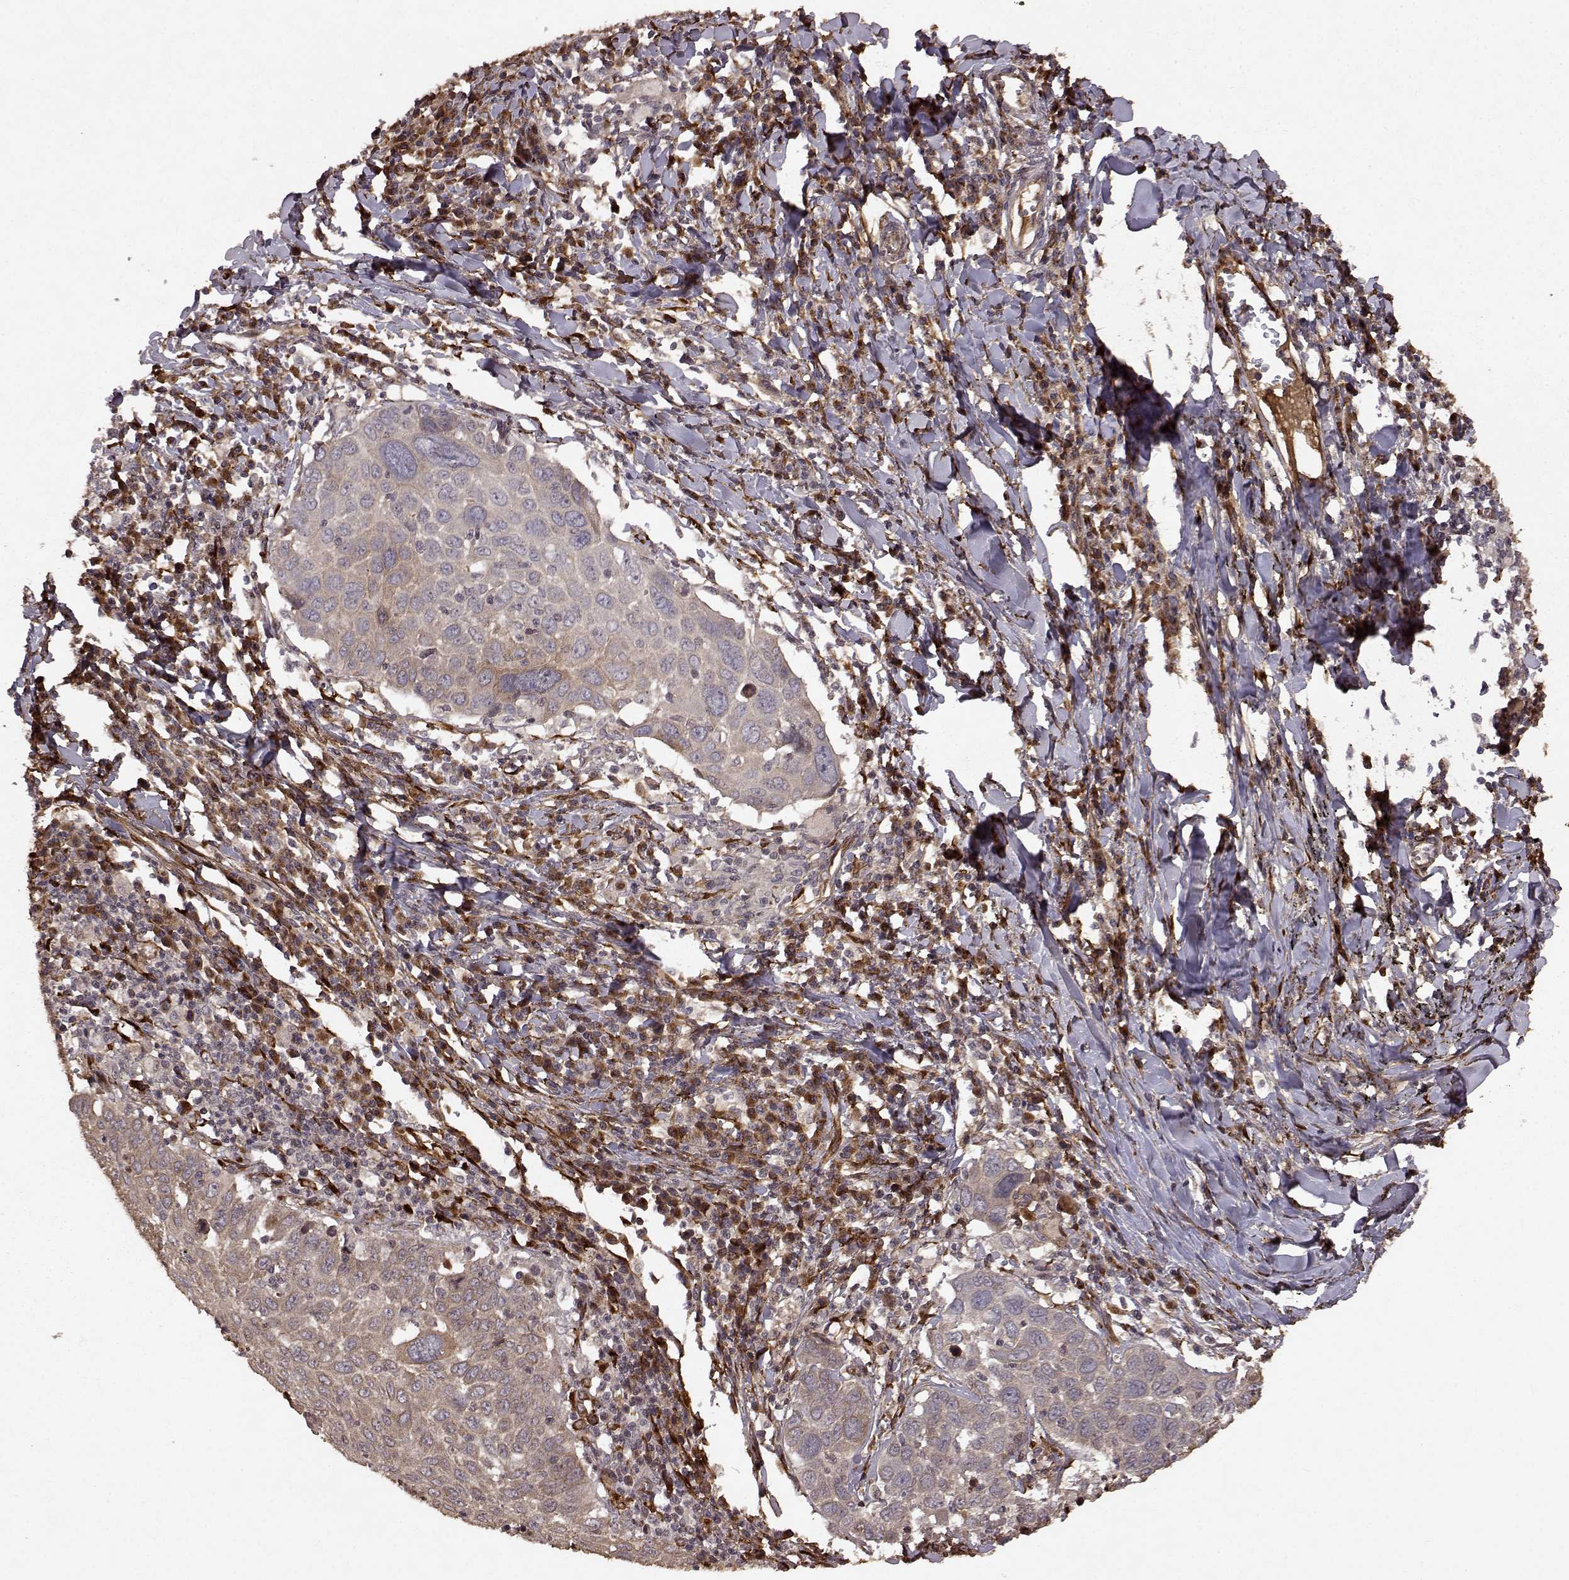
{"staining": {"intensity": "moderate", "quantity": "<25%", "location": "cytoplasmic/membranous"}, "tissue": "lung cancer", "cell_type": "Tumor cells", "image_type": "cancer", "snomed": [{"axis": "morphology", "description": "Squamous cell carcinoma, NOS"}, {"axis": "topography", "description": "Lung"}], "caption": "Squamous cell carcinoma (lung) stained with DAB immunohistochemistry (IHC) displays low levels of moderate cytoplasmic/membranous expression in about <25% of tumor cells.", "gene": "FSTL1", "patient": {"sex": "male", "age": 57}}